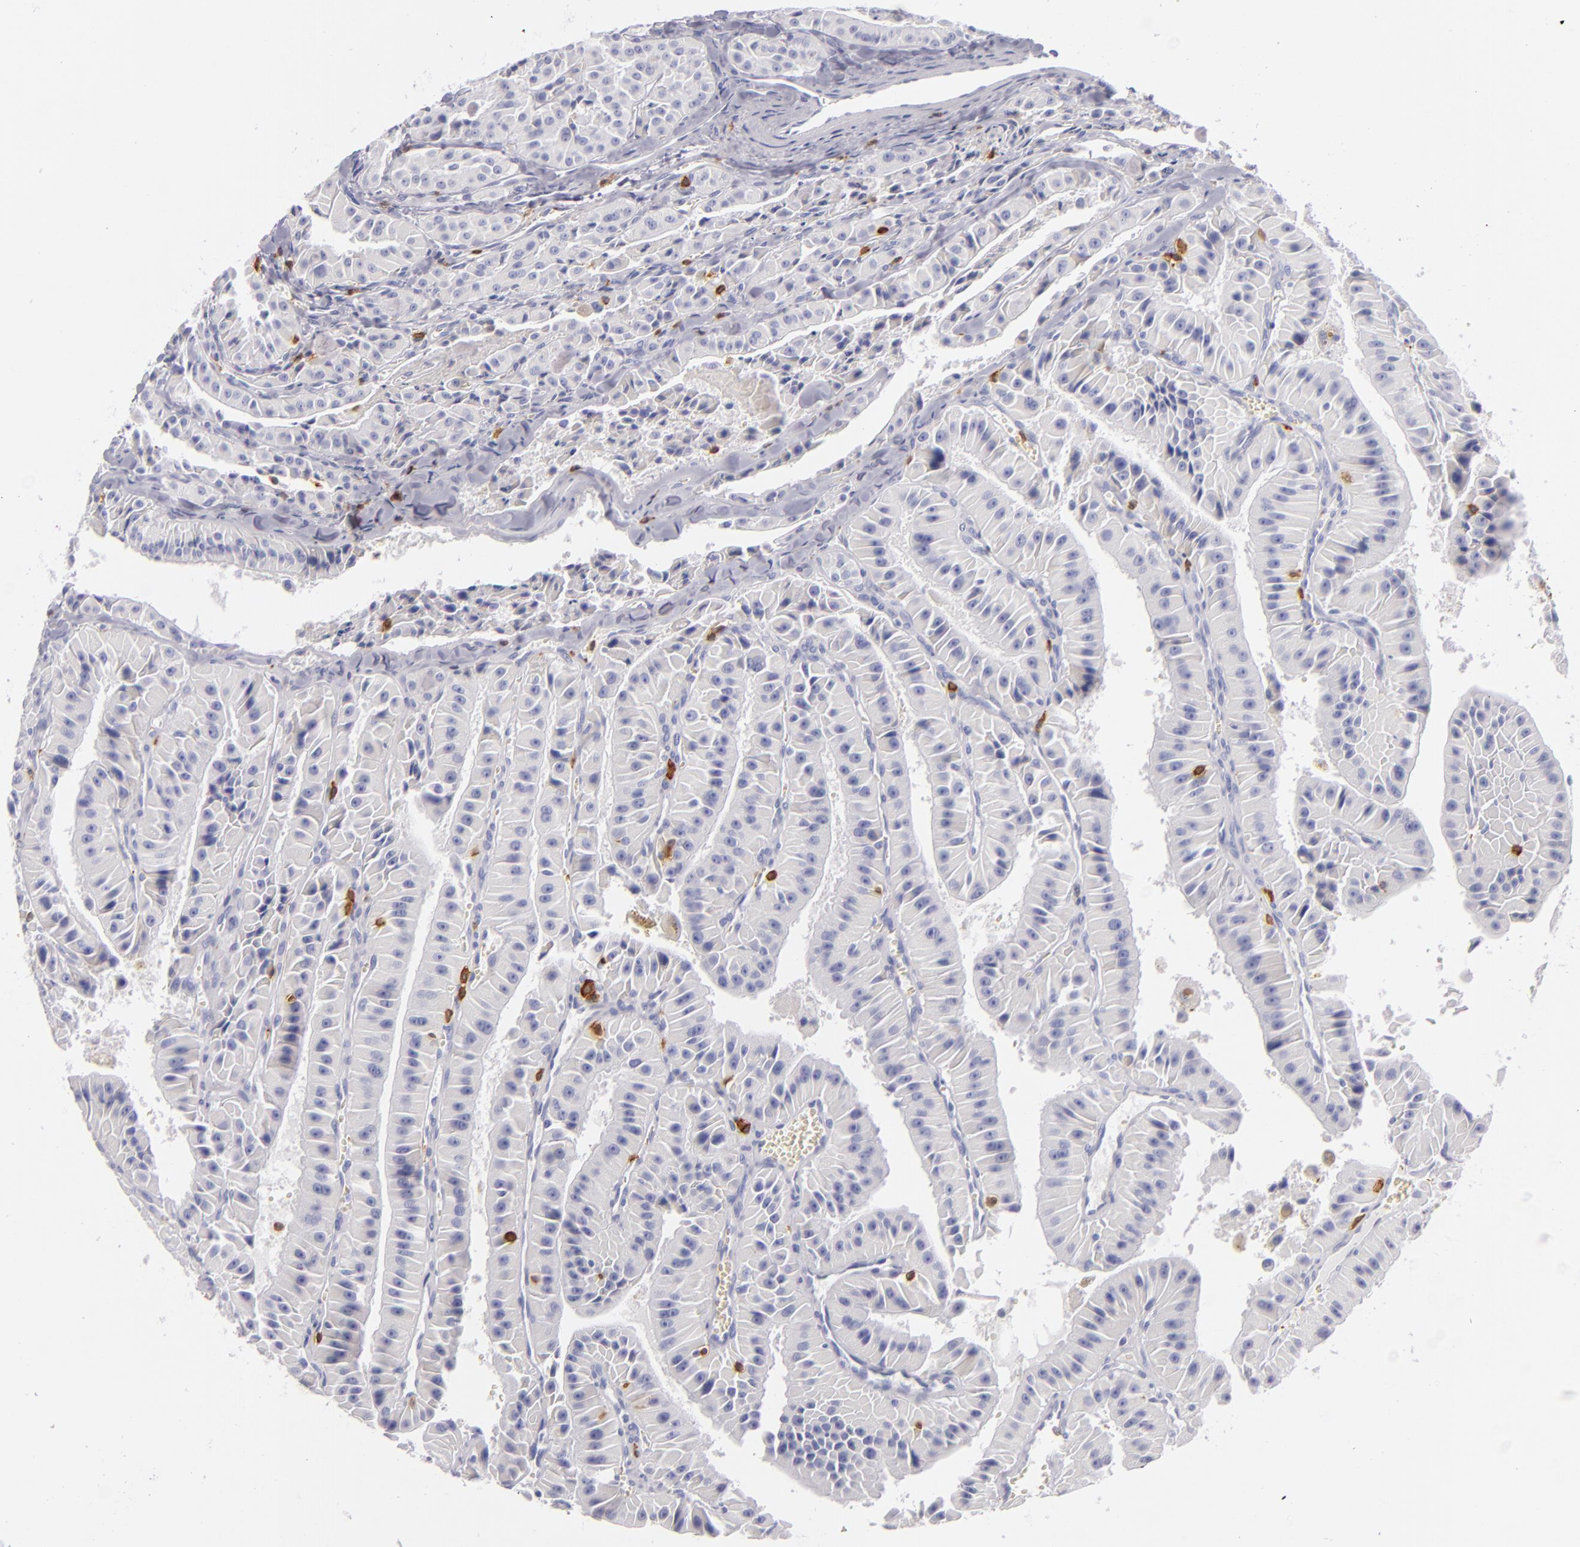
{"staining": {"intensity": "negative", "quantity": "none", "location": "none"}, "tissue": "thyroid cancer", "cell_type": "Tumor cells", "image_type": "cancer", "snomed": [{"axis": "morphology", "description": "Carcinoma, NOS"}, {"axis": "topography", "description": "Thyroid gland"}], "caption": "This is an immunohistochemistry (IHC) micrograph of thyroid cancer (carcinoma). There is no staining in tumor cells.", "gene": "LAT", "patient": {"sex": "male", "age": 76}}